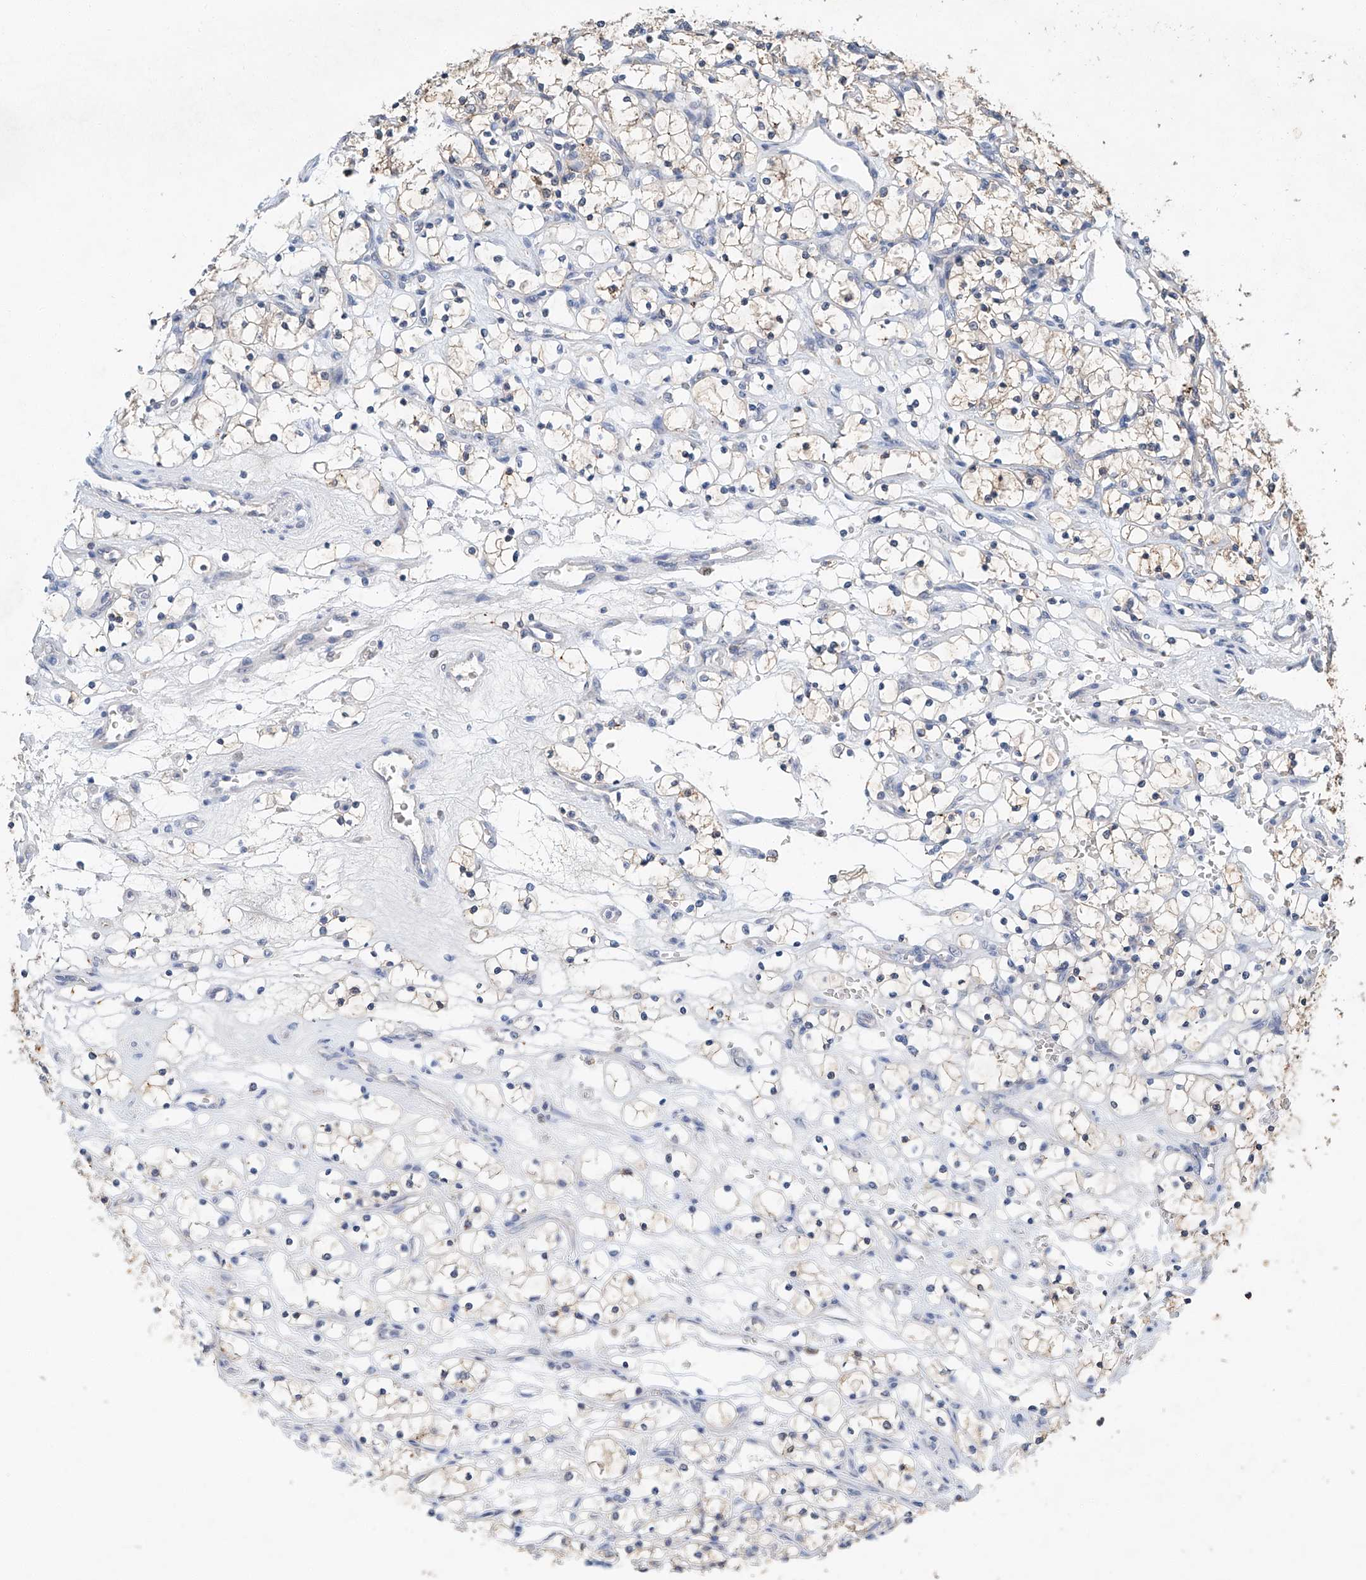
{"staining": {"intensity": "weak", "quantity": "<25%", "location": "cytoplasmic/membranous"}, "tissue": "renal cancer", "cell_type": "Tumor cells", "image_type": "cancer", "snomed": [{"axis": "morphology", "description": "Adenocarcinoma, NOS"}, {"axis": "topography", "description": "Kidney"}], "caption": "The immunohistochemistry (IHC) micrograph has no significant staining in tumor cells of renal cancer tissue.", "gene": "CTDP1", "patient": {"sex": "female", "age": 69}}